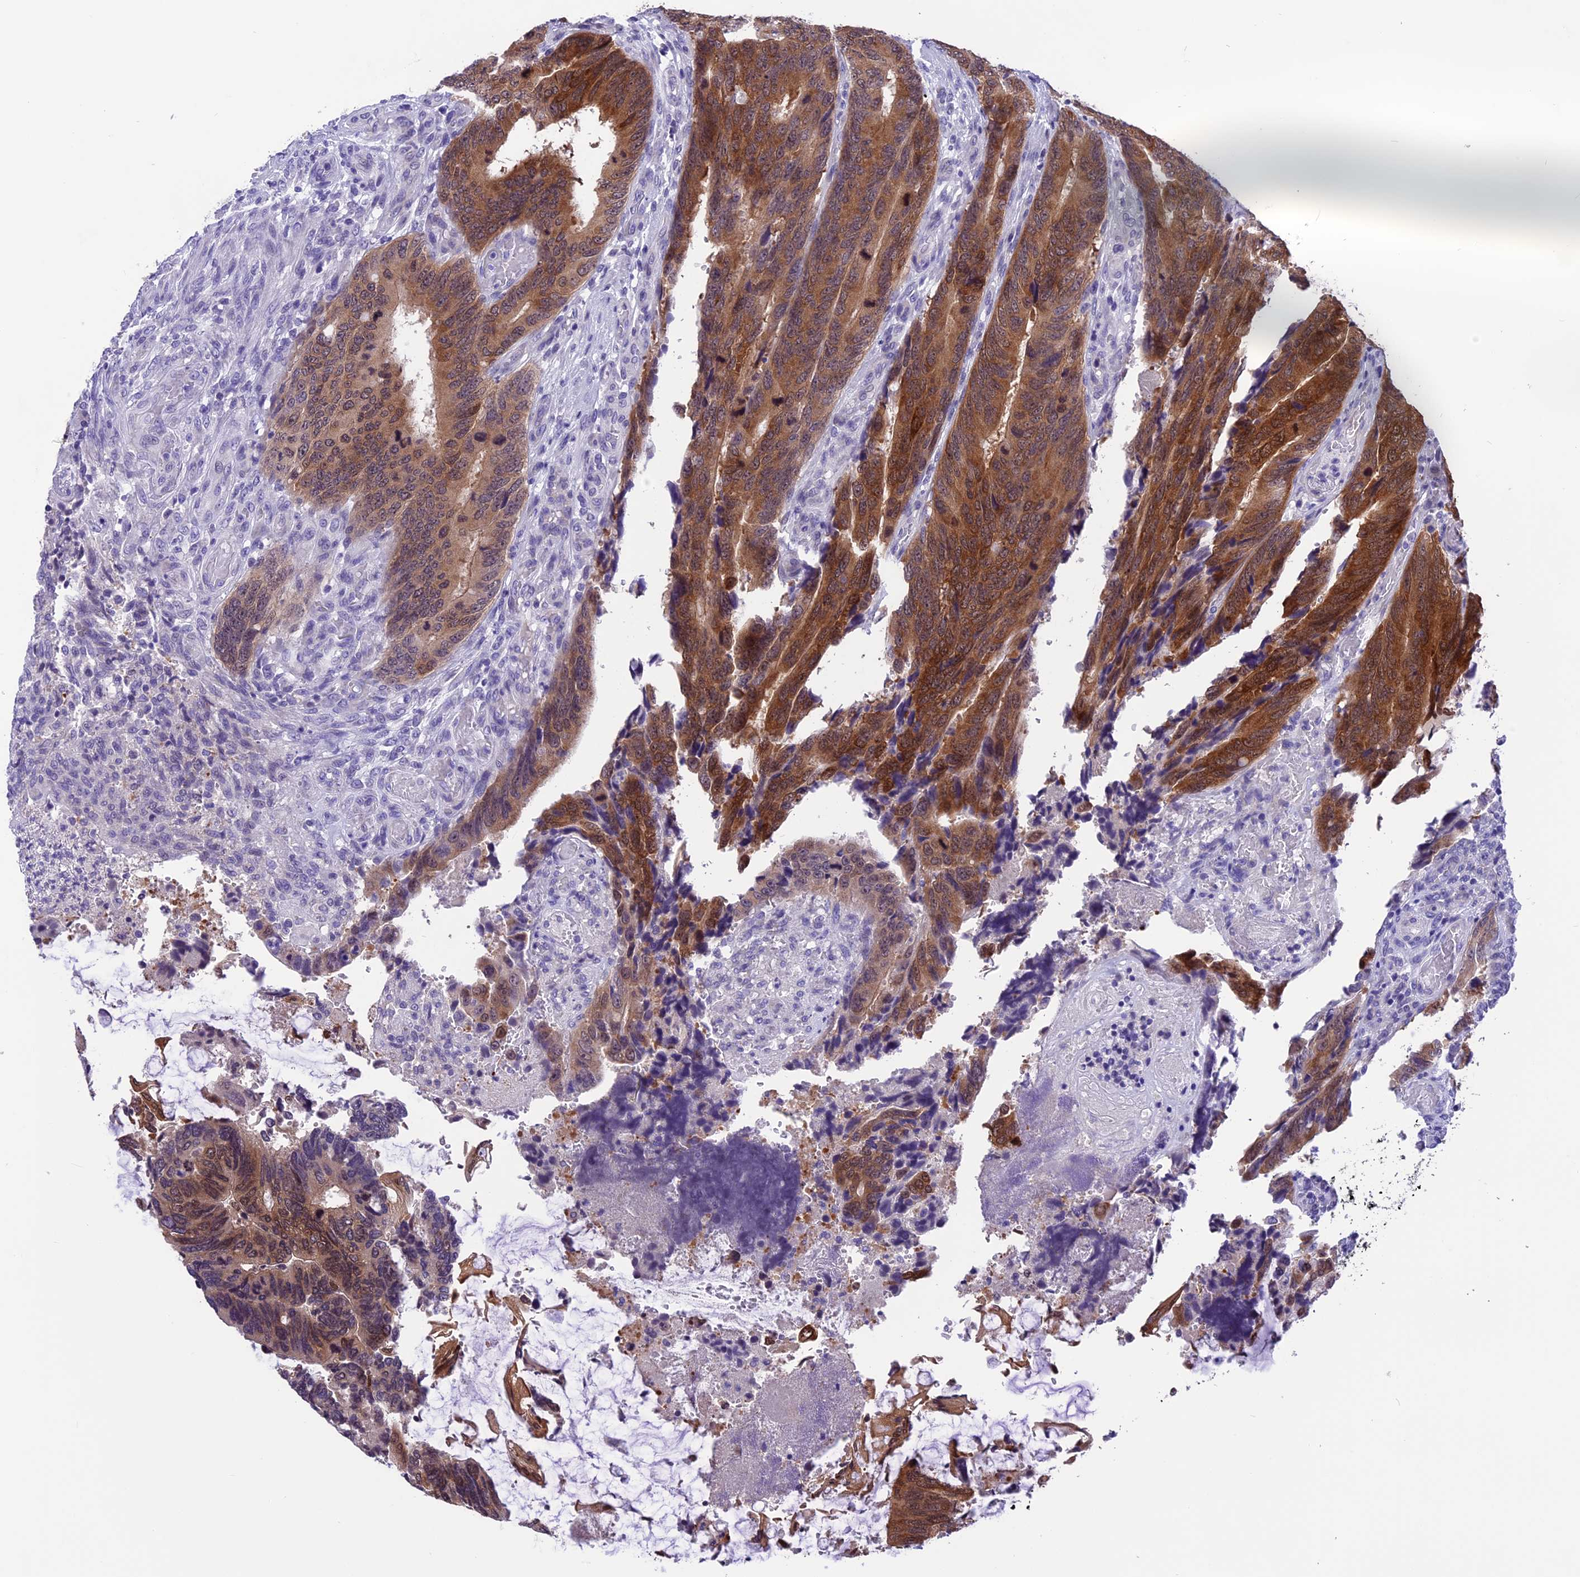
{"staining": {"intensity": "strong", "quantity": "25%-75%", "location": "cytoplasmic/membranous"}, "tissue": "colorectal cancer", "cell_type": "Tumor cells", "image_type": "cancer", "snomed": [{"axis": "morphology", "description": "Adenocarcinoma, NOS"}, {"axis": "topography", "description": "Colon"}], "caption": "Colorectal cancer stained with a brown dye shows strong cytoplasmic/membranous positive expression in approximately 25%-75% of tumor cells.", "gene": "PRR15", "patient": {"sex": "male", "age": 87}}